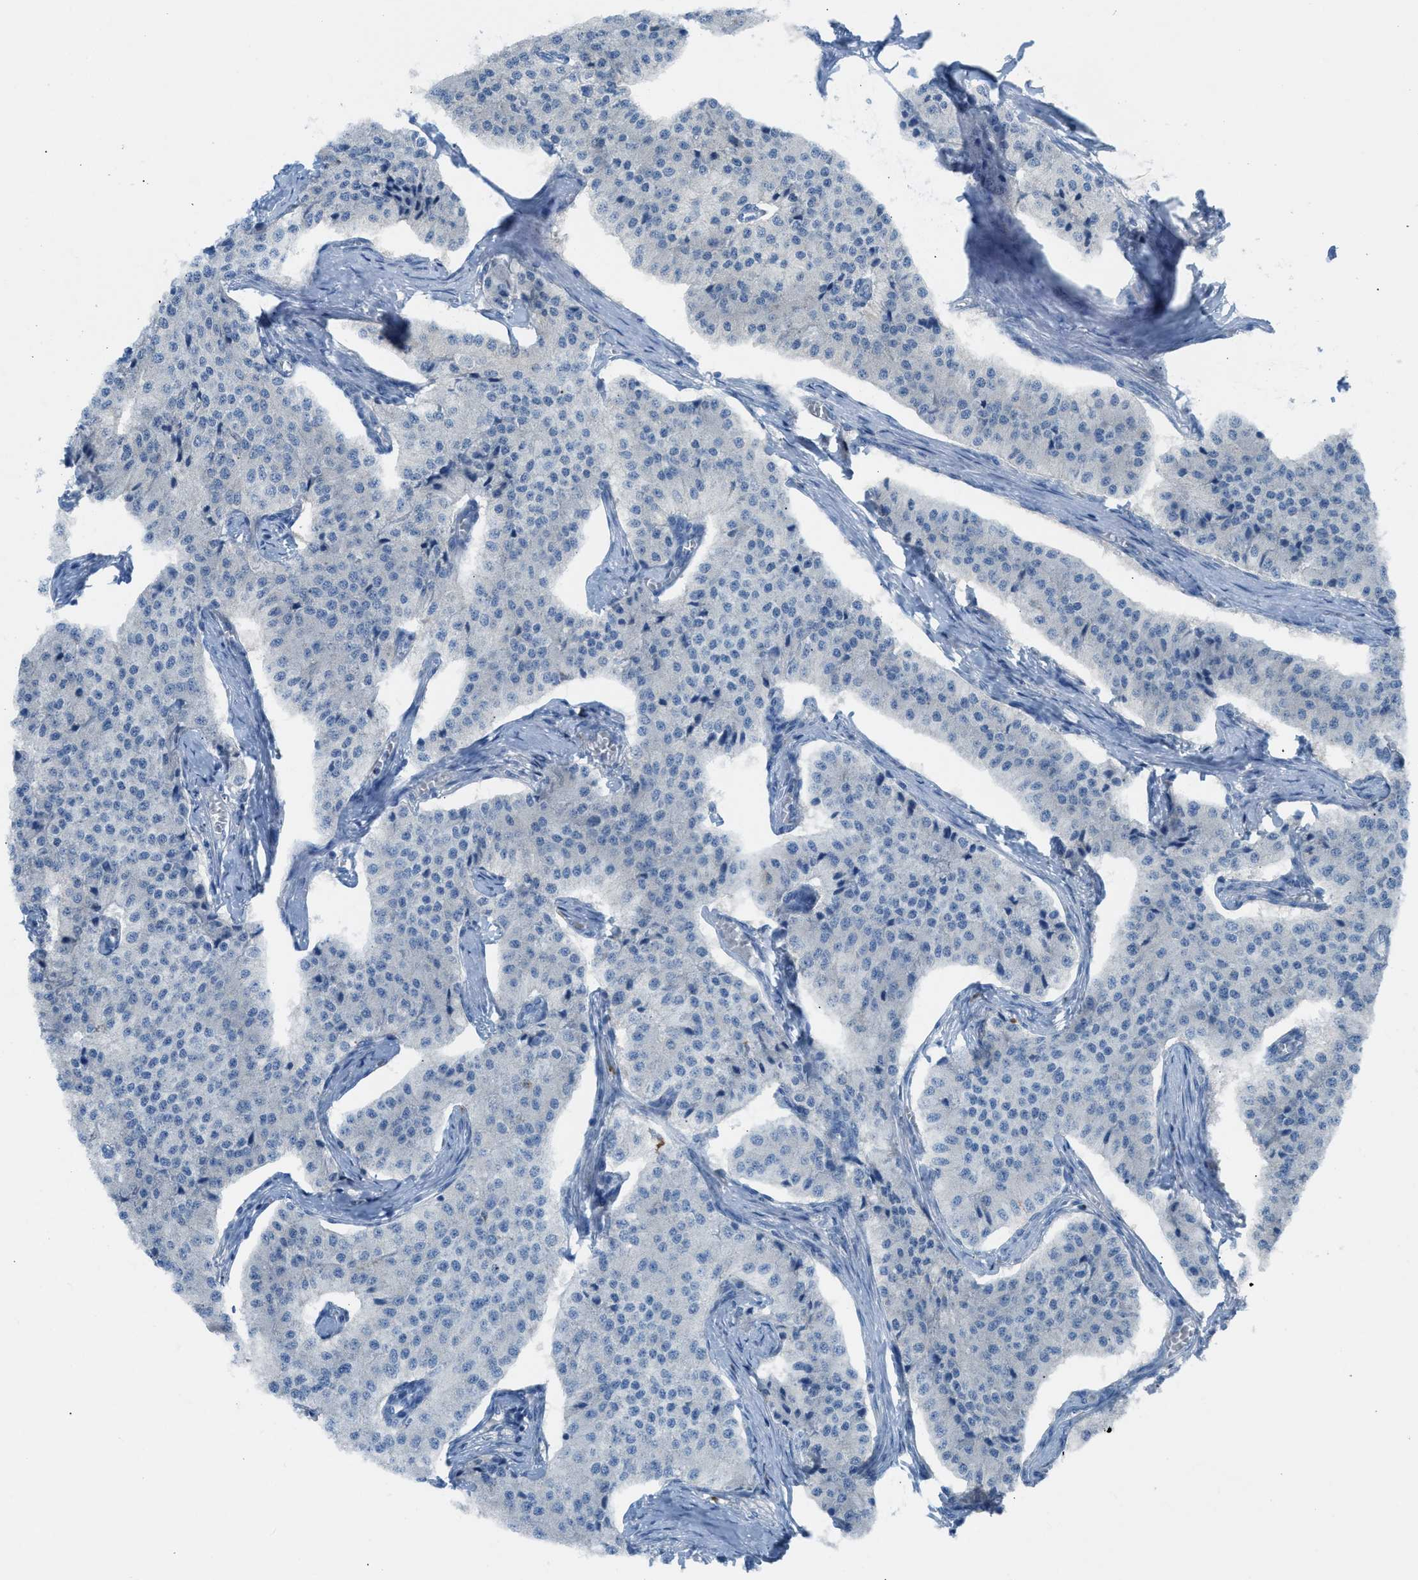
{"staining": {"intensity": "negative", "quantity": "none", "location": "none"}, "tissue": "carcinoid", "cell_type": "Tumor cells", "image_type": "cancer", "snomed": [{"axis": "morphology", "description": "Carcinoid, malignant, NOS"}, {"axis": "topography", "description": "Colon"}], "caption": "Malignant carcinoid was stained to show a protein in brown. There is no significant positivity in tumor cells.", "gene": "CLEC10A", "patient": {"sex": "female", "age": 52}}